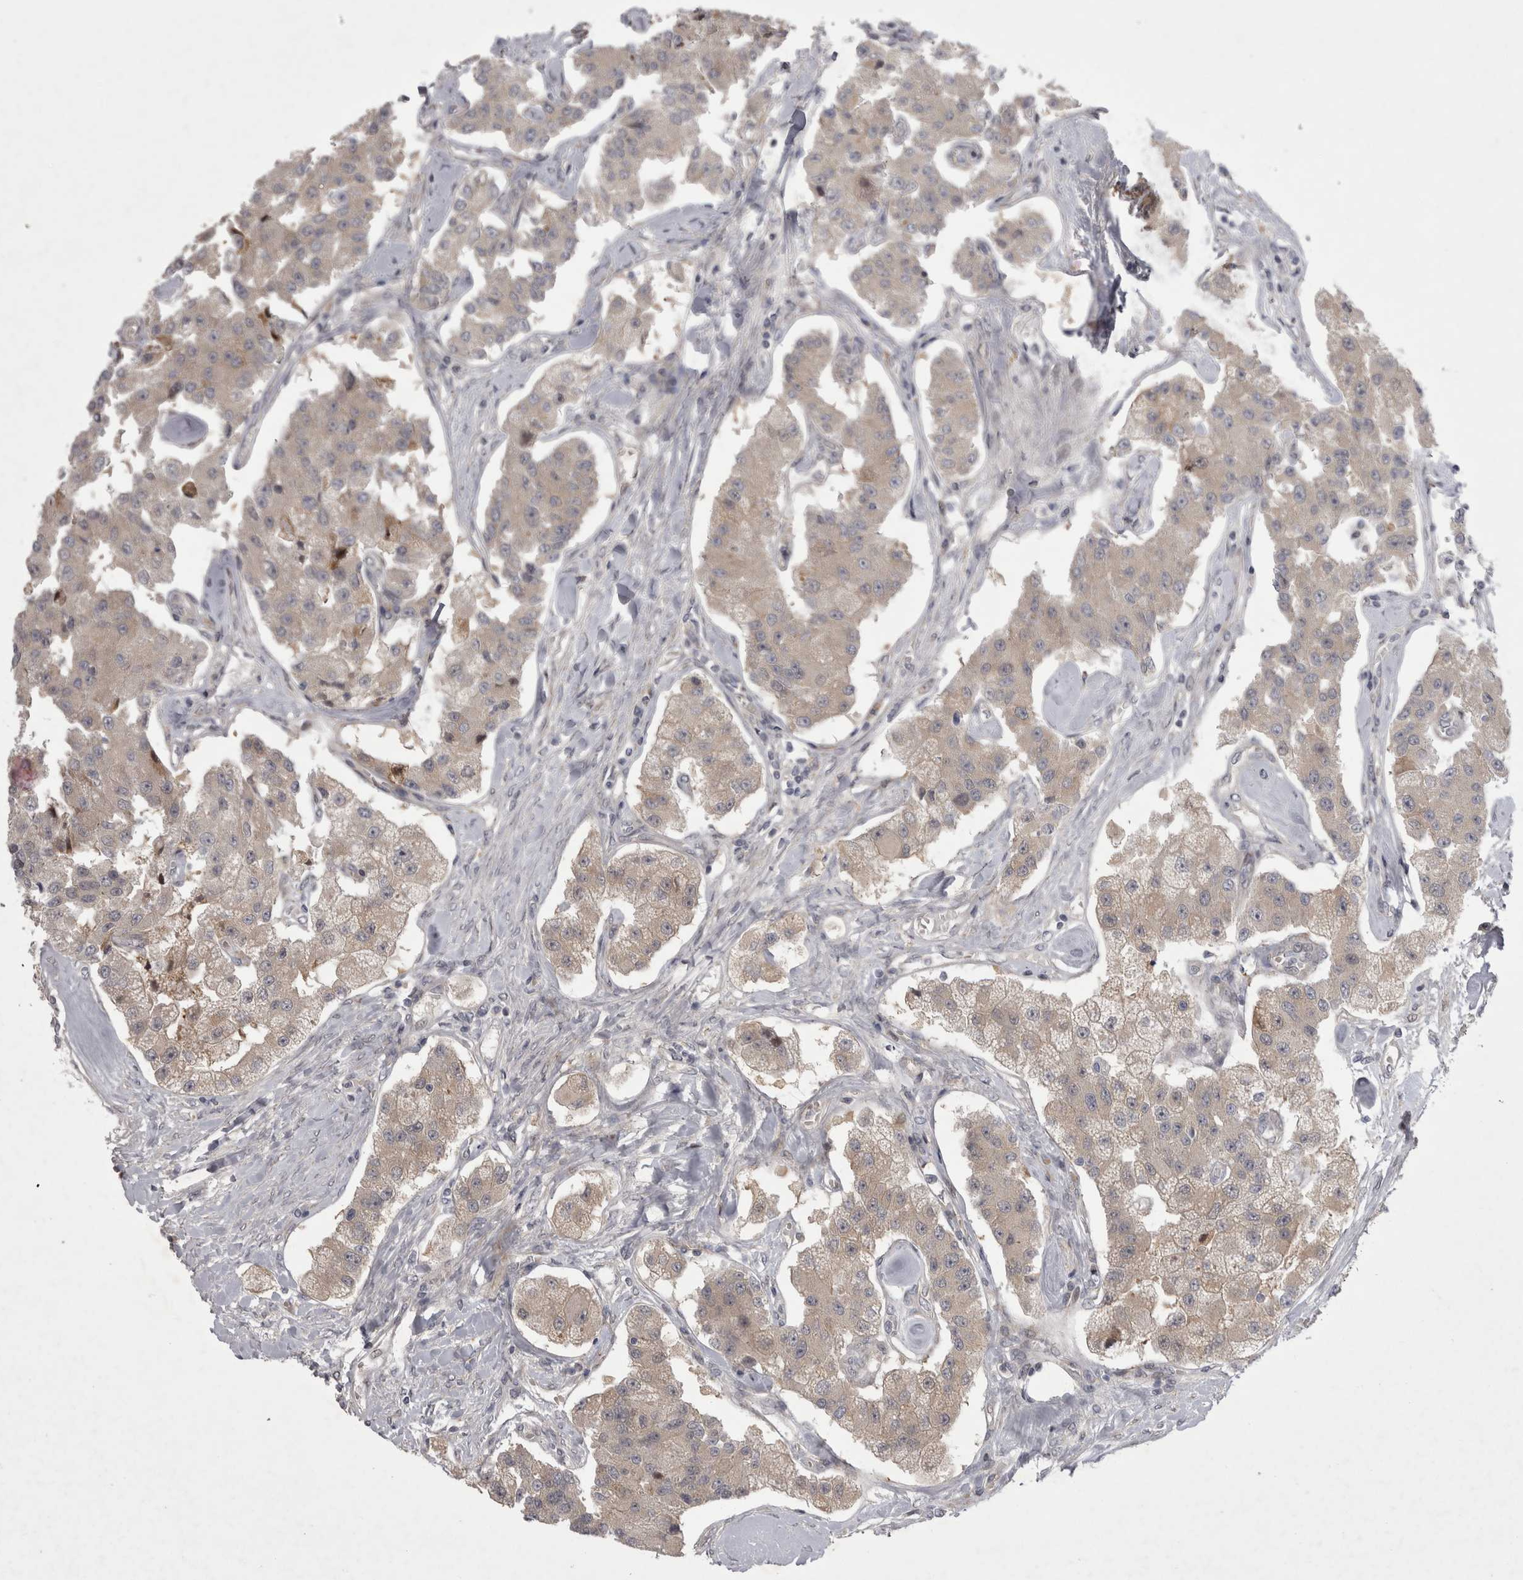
{"staining": {"intensity": "weak", "quantity": "25%-75%", "location": "cytoplasmic/membranous"}, "tissue": "carcinoid", "cell_type": "Tumor cells", "image_type": "cancer", "snomed": [{"axis": "morphology", "description": "Carcinoid, malignant, NOS"}, {"axis": "topography", "description": "Pancreas"}], "caption": "Carcinoid stained with a brown dye exhibits weak cytoplasmic/membranous positive staining in approximately 25%-75% of tumor cells.", "gene": "NENF", "patient": {"sex": "male", "age": 41}}